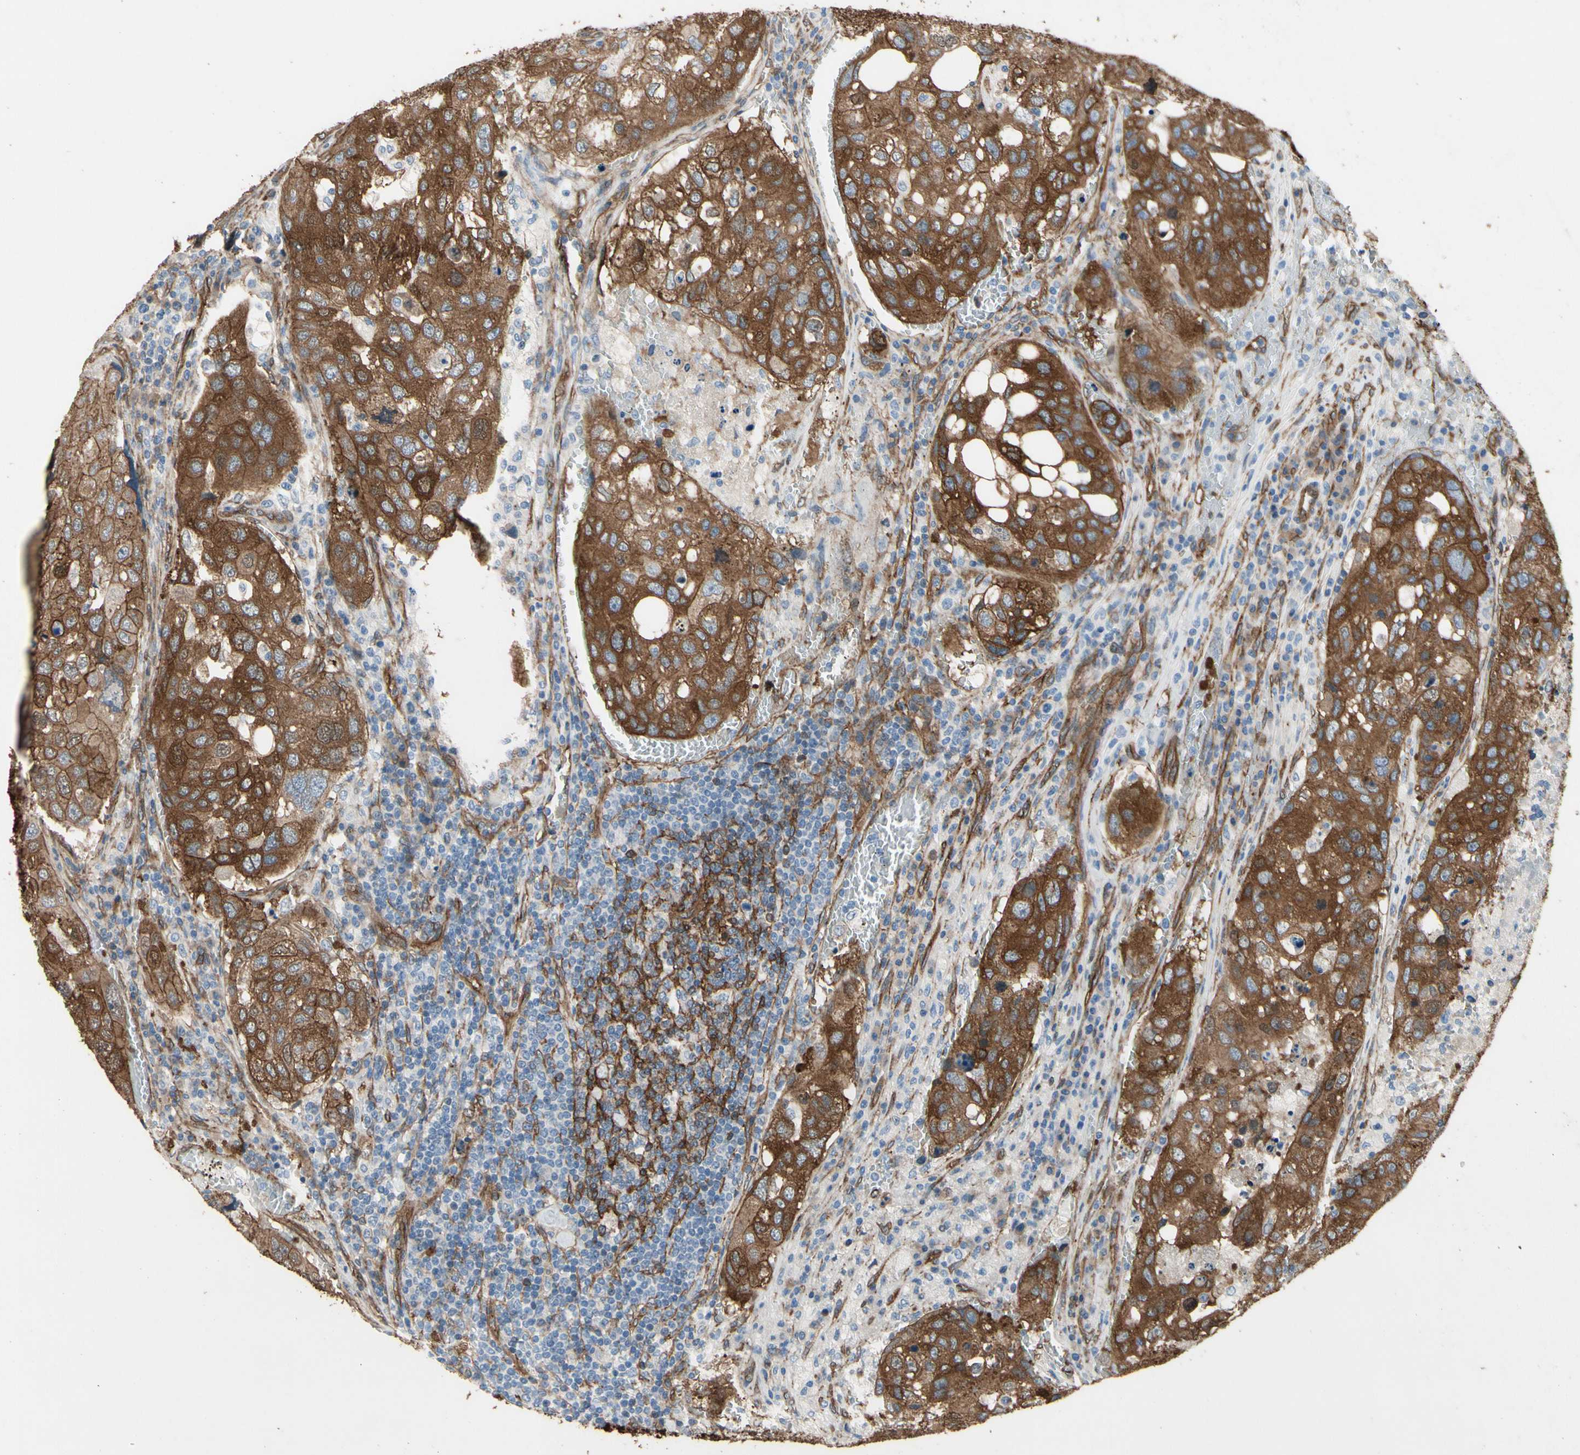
{"staining": {"intensity": "strong", "quantity": ">75%", "location": "cytoplasmic/membranous,nuclear"}, "tissue": "urothelial cancer", "cell_type": "Tumor cells", "image_type": "cancer", "snomed": [{"axis": "morphology", "description": "Urothelial carcinoma, High grade"}, {"axis": "topography", "description": "Lymph node"}, {"axis": "topography", "description": "Urinary bladder"}], "caption": "A photomicrograph showing strong cytoplasmic/membranous and nuclear expression in approximately >75% of tumor cells in urothelial cancer, as visualized by brown immunohistochemical staining.", "gene": "CTTNBP2", "patient": {"sex": "male", "age": 51}}